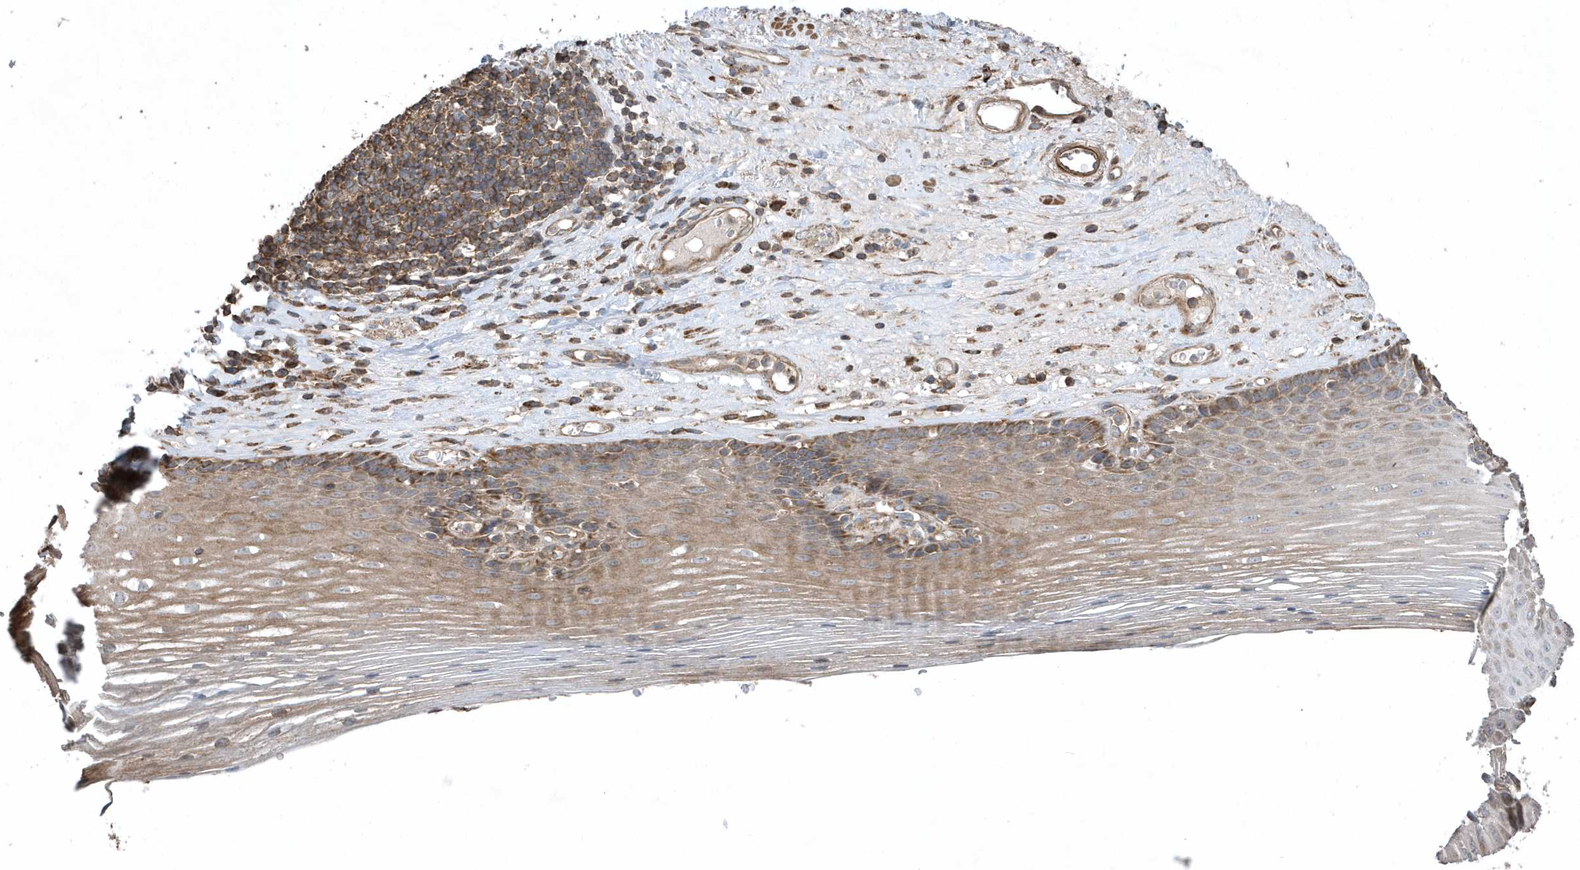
{"staining": {"intensity": "moderate", "quantity": "25%-75%", "location": "cytoplasmic/membranous"}, "tissue": "esophagus", "cell_type": "Squamous epithelial cells", "image_type": "normal", "snomed": [{"axis": "morphology", "description": "Normal tissue, NOS"}, {"axis": "topography", "description": "Esophagus"}], "caption": "IHC photomicrograph of normal esophagus: esophagus stained using immunohistochemistry (IHC) shows medium levels of moderate protein expression localized specifically in the cytoplasmic/membranous of squamous epithelial cells, appearing as a cytoplasmic/membranous brown color.", "gene": "SENP8", "patient": {"sex": "male", "age": 62}}